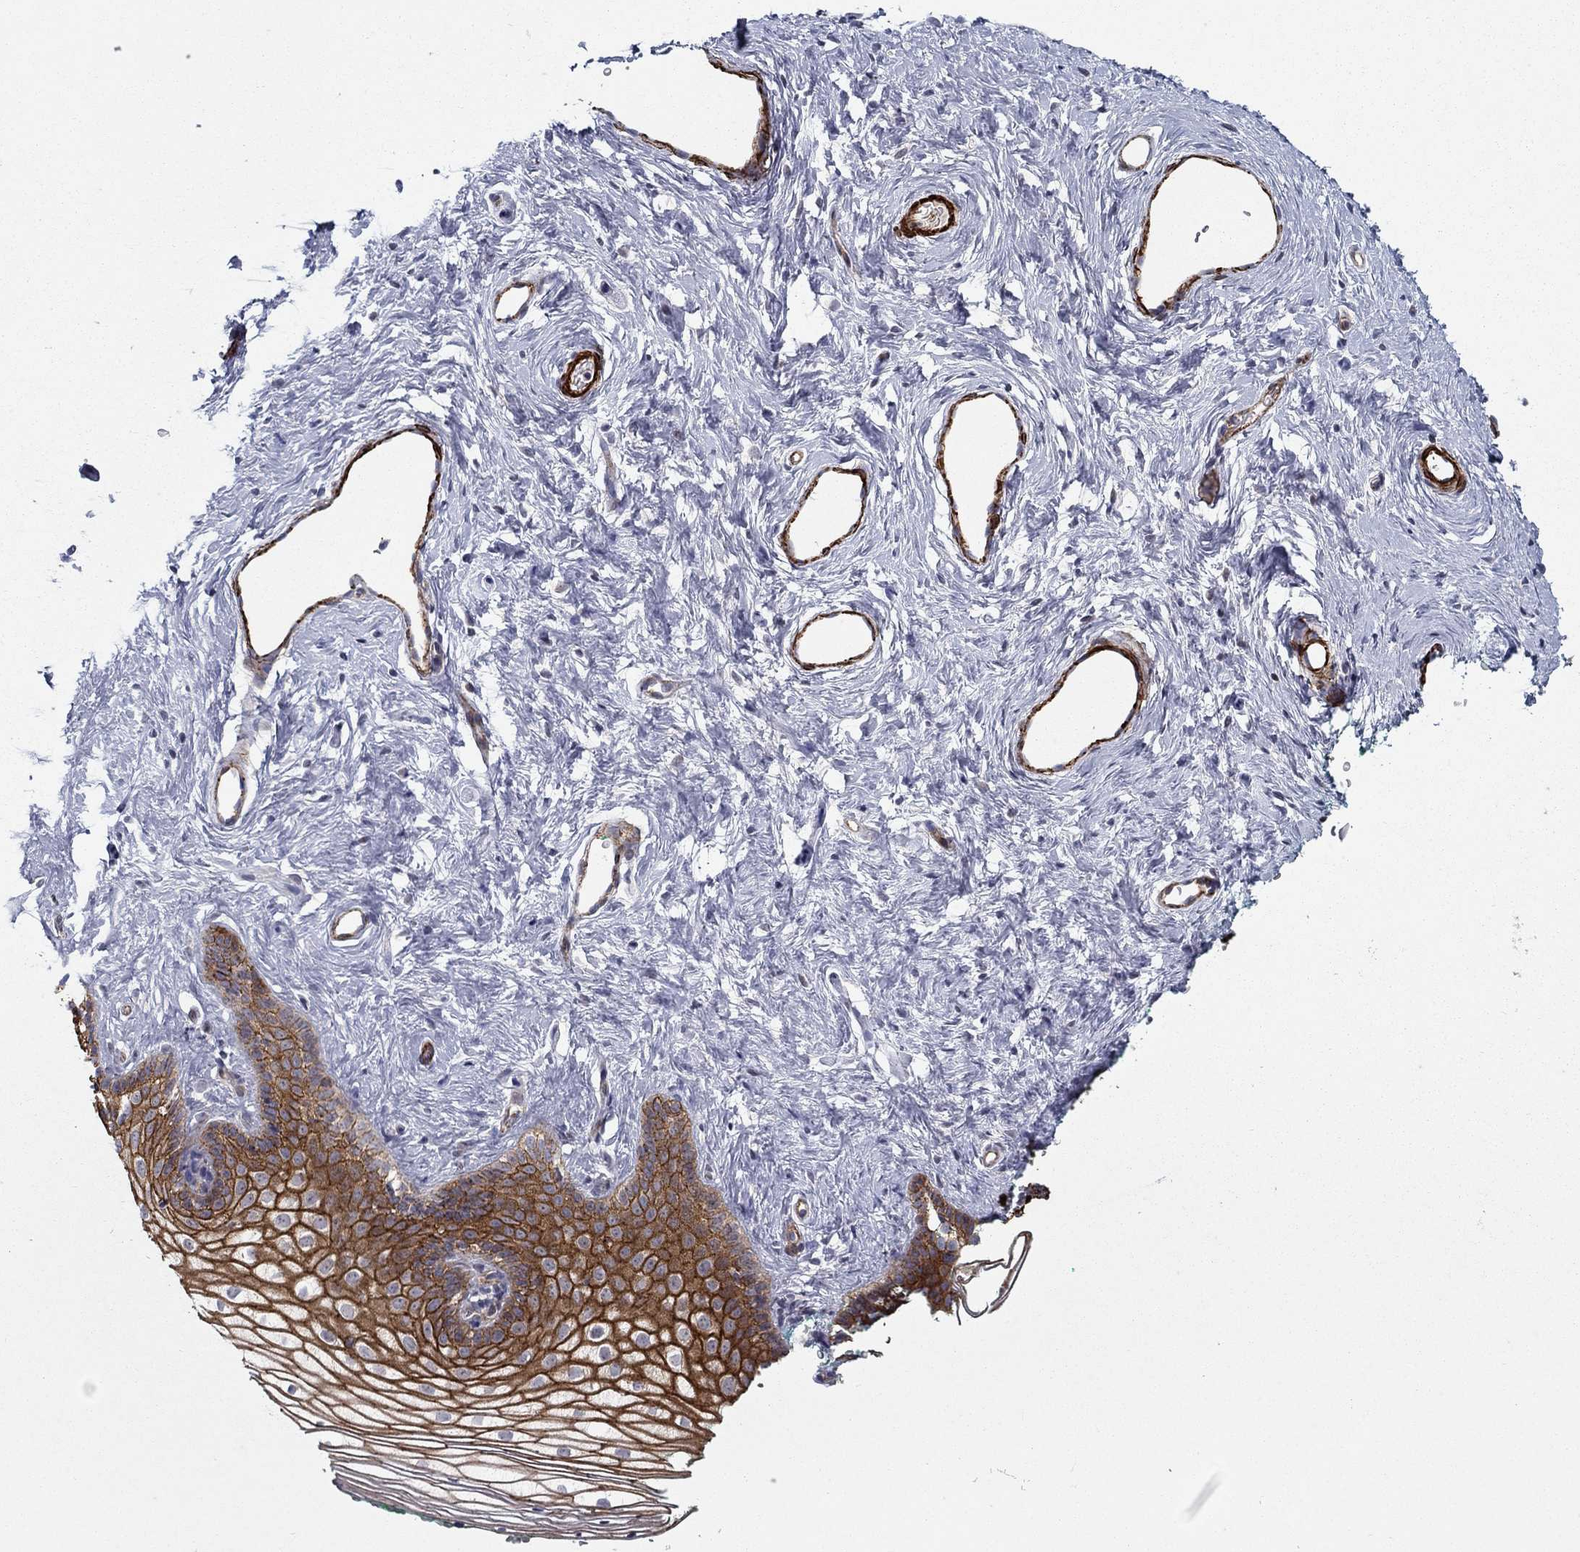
{"staining": {"intensity": "strong", "quantity": ">75%", "location": "cytoplasmic/membranous"}, "tissue": "vagina", "cell_type": "Squamous epithelial cells", "image_type": "normal", "snomed": [{"axis": "morphology", "description": "Normal tissue, NOS"}, {"axis": "topography", "description": "Vagina"}], "caption": "Immunohistochemical staining of benign human vagina shows >75% levels of strong cytoplasmic/membranous protein positivity in approximately >75% of squamous epithelial cells. The protein of interest is shown in brown color, while the nuclei are stained blue.", "gene": "KRBA1", "patient": {"sex": "female", "age": 36}}